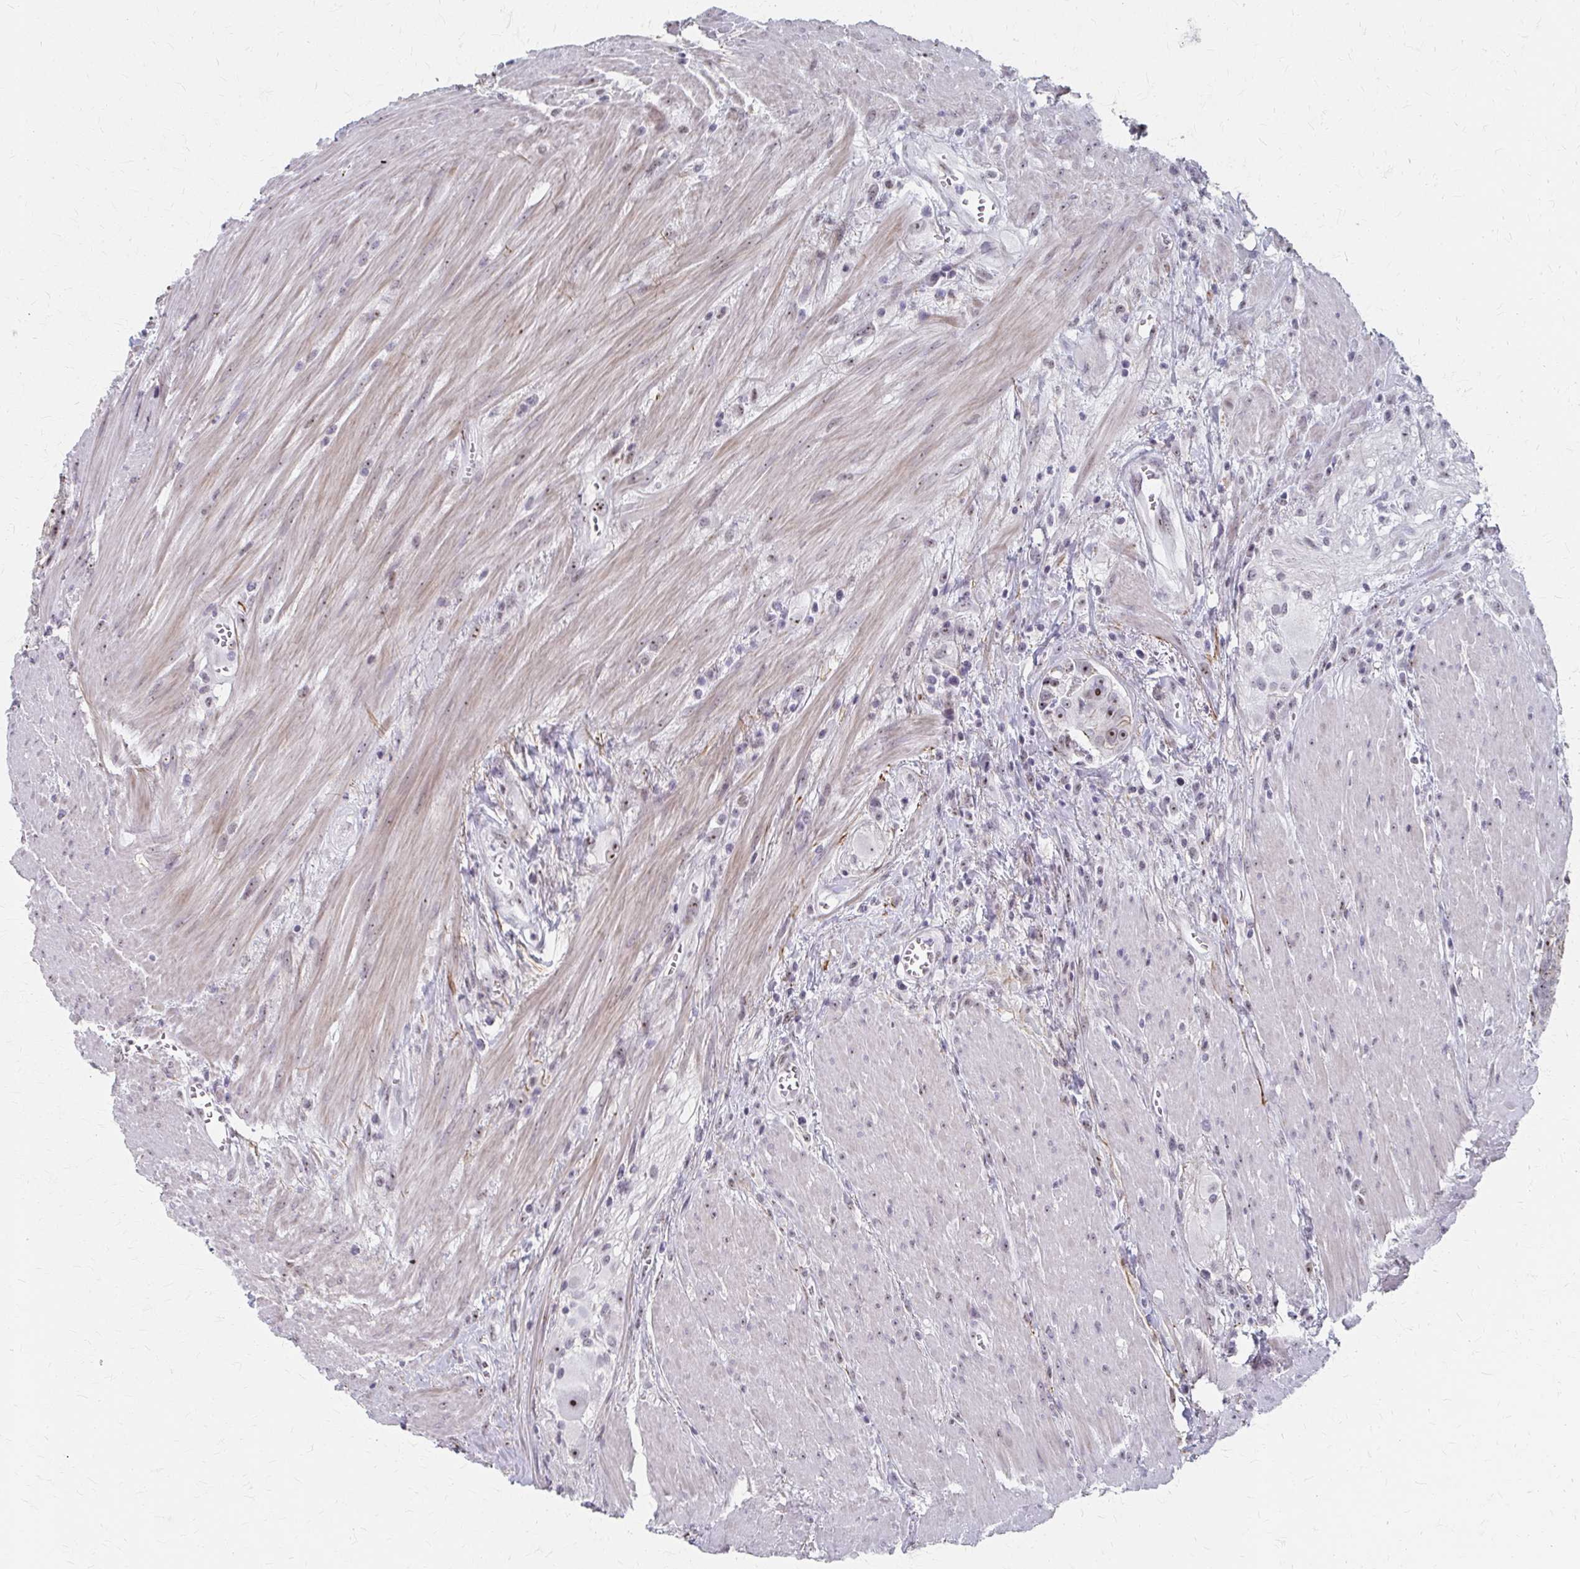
{"staining": {"intensity": "moderate", "quantity": "25%-75%", "location": "nuclear"}, "tissue": "colorectal cancer", "cell_type": "Tumor cells", "image_type": "cancer", "snomed": [{"axis": "morphology", "description": "Adenocarcinoma, NOS"}, {"axis": "topography", "description": "Rectum"}], "caption": "Colorectal adenocarcinoma stained for a protein (brown) displays moderate nuclear positive staining in approximately 25%-75% of tumor cells.", "gene": "PES1", "patient": {"sex": "female", "age": 62}}